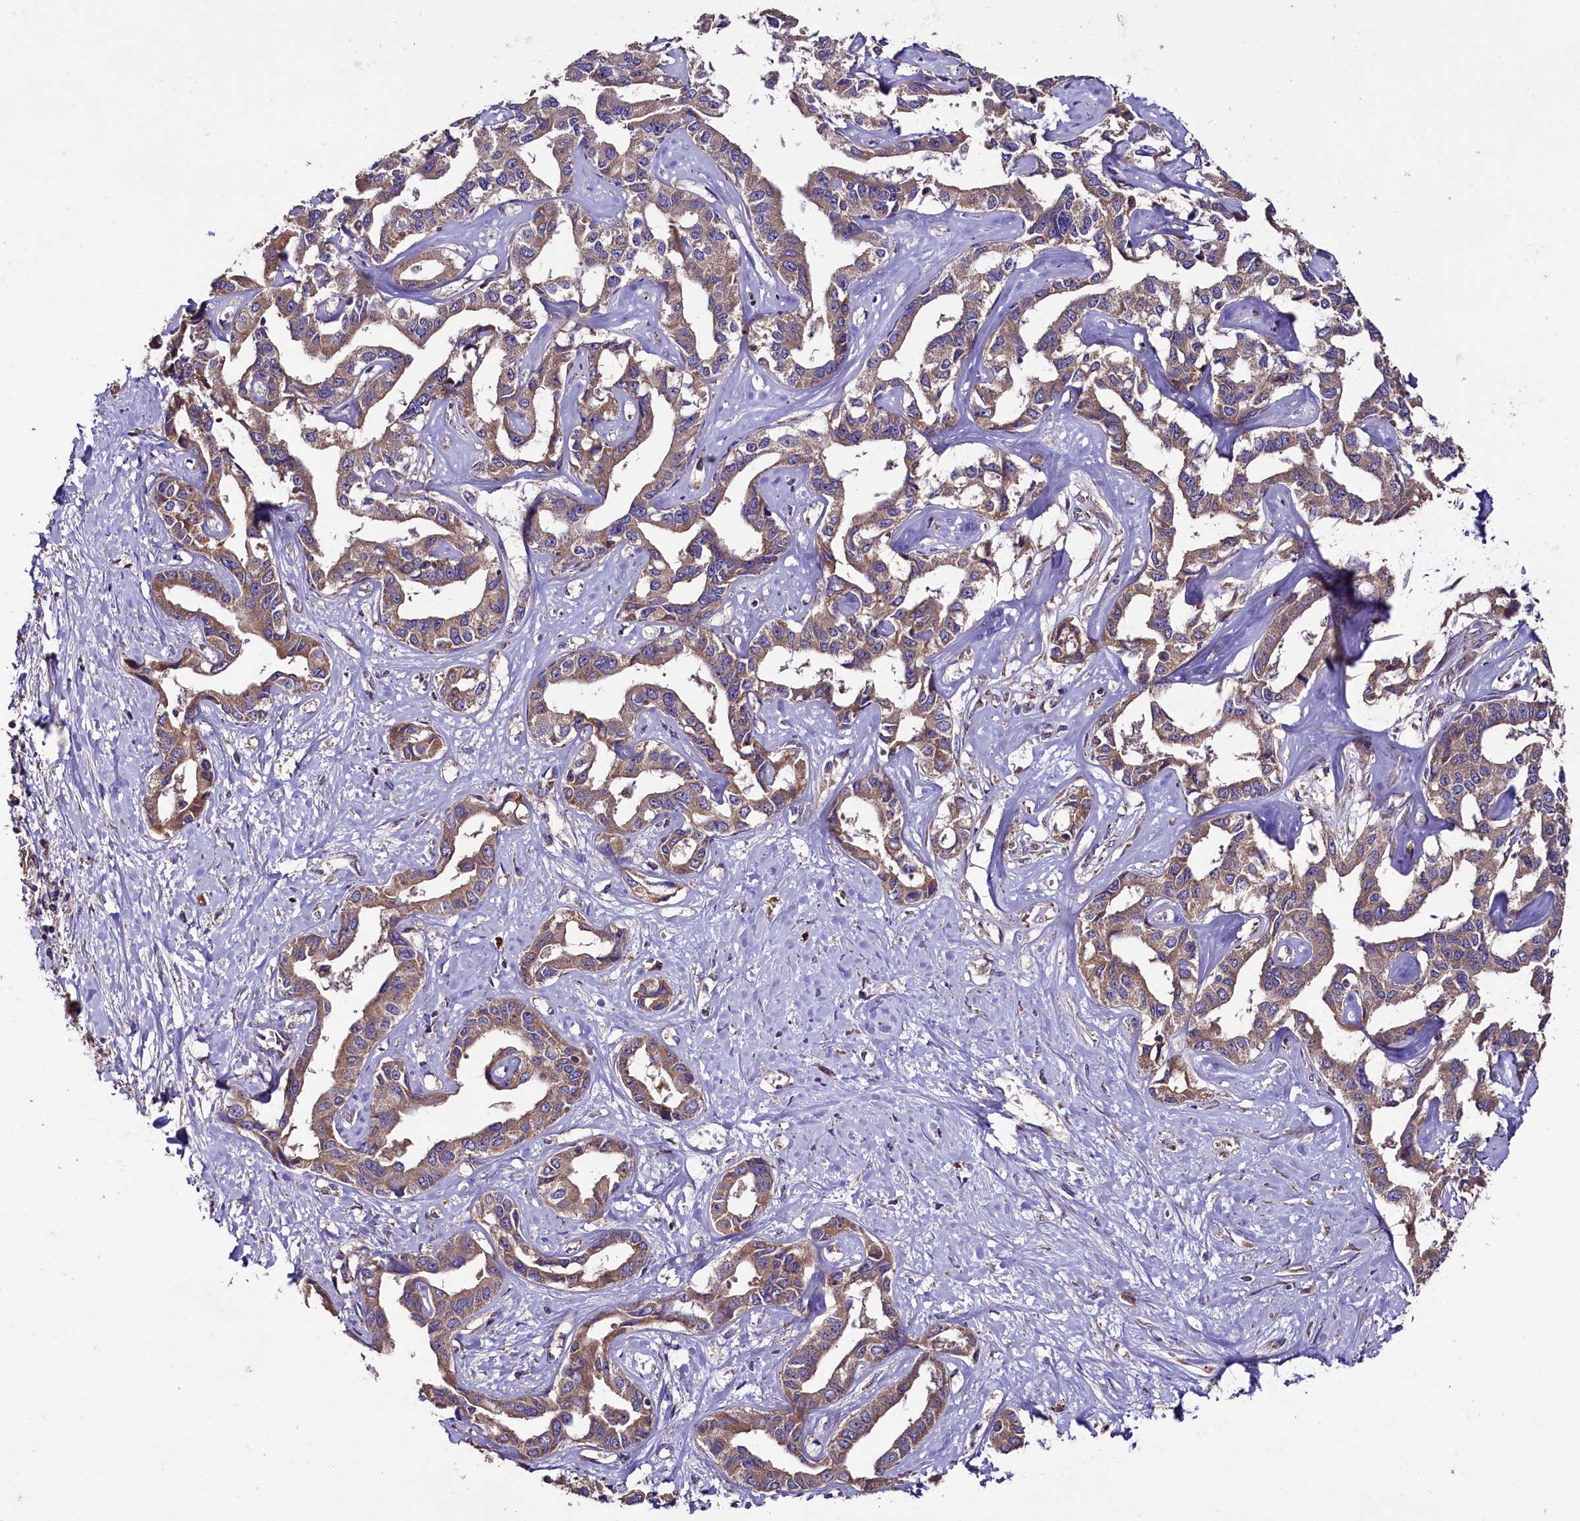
{"staining": {"intensity": "moderate", "quantity": ">75%", "location": "cytoplasmic/membranous"}, "tissue": "liver cancer", "cell_type": "Tumor cells", "image_type": "cancer", "snomed": [{"axis": "morphology", "description": "Cholangiocarcinoma"}, {"axis": "topography", "description": "Liver"}], "caption": "Immunohistochemical staining of human liver cholangiocarcinoma displays medium levels of moderate cytoplasmic/membranous protein staining in approximately >75% of tumor cells.", "gene": "ENKD1", "patient": {"sex": "male", "age": 59}}